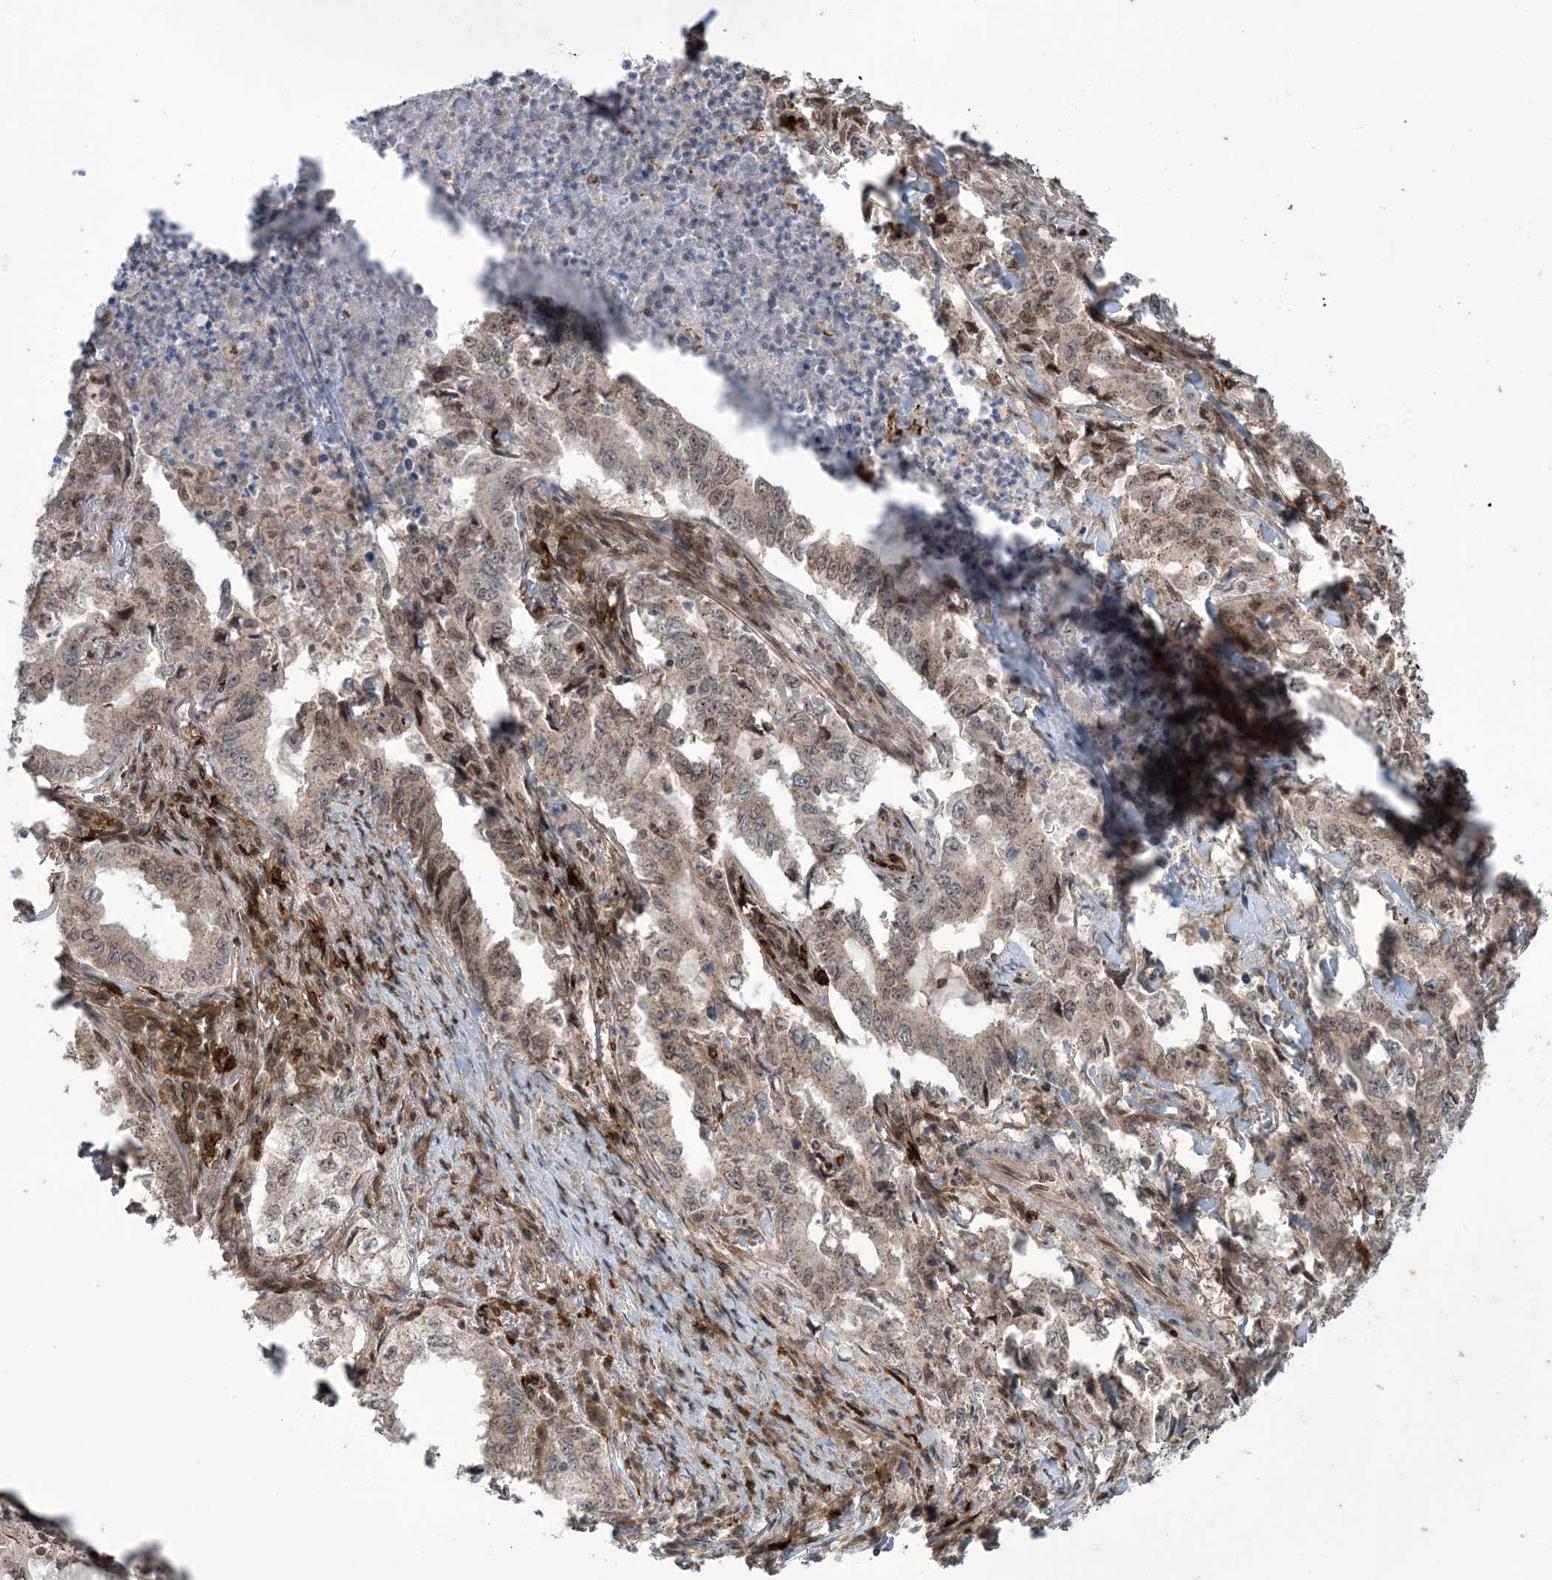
{"staining": {"intensity": "weak", "quantity": ">75%", "location": "nuclear"}, "tissue": "lung cancer", "cell_type": "Tumor cells", "image_type": "cancer", "snomed": [{"axis": "morphology", "description": "Adenocarcinoma, NOS"}, {"axis": "topography", "description": "Lung"}], "caption": "This histopathology image reveals immunohistochemistry staining of lung cancer (adenocarcinoma), with low weak nuclear expression in approximately >75% of tumor cells.", "gene": "LAGE3", "patient": {"sex": "female", "age": 51}}